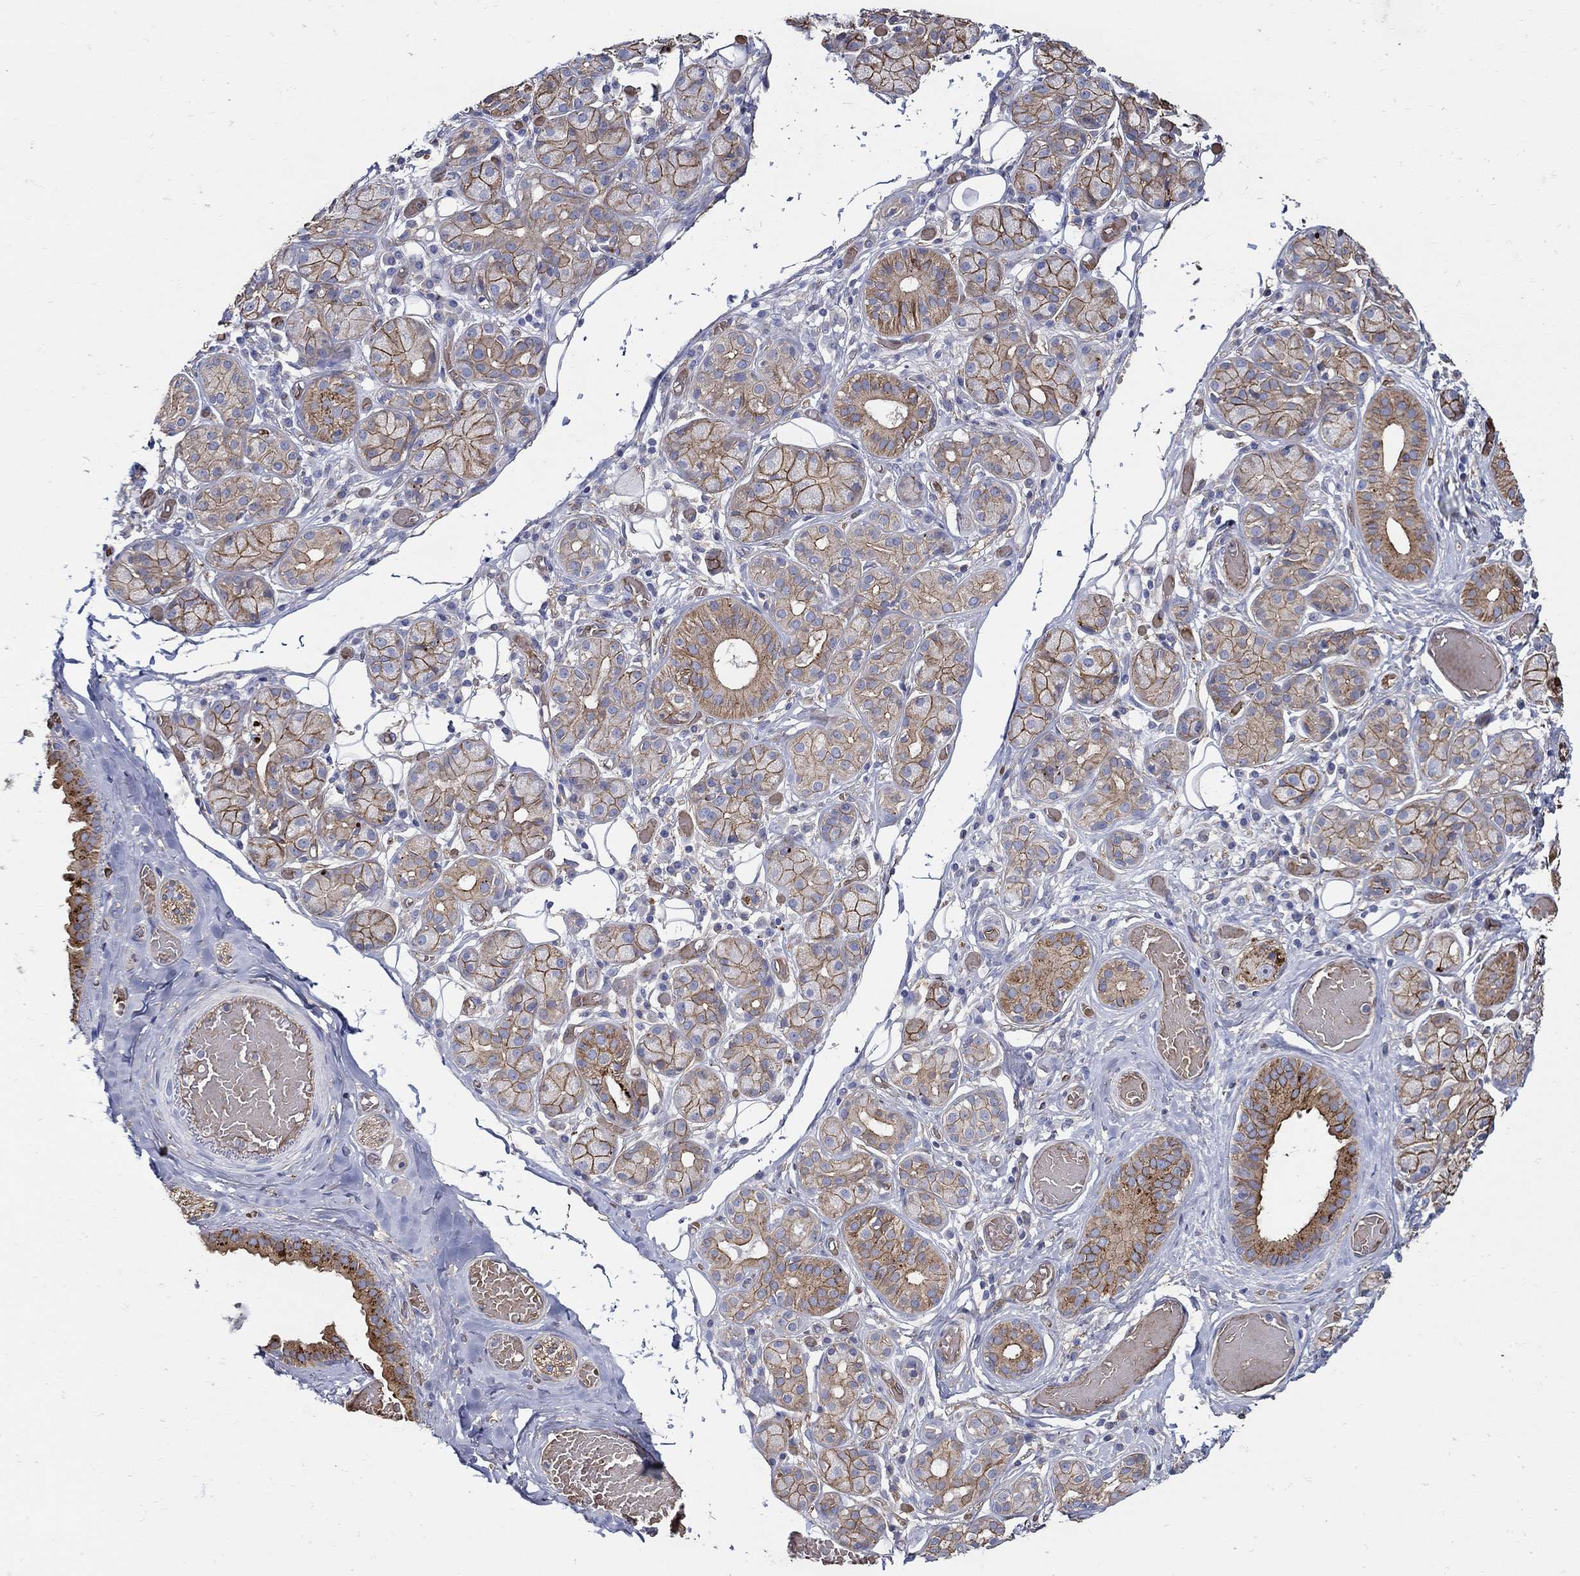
{"staining": {"intensity": "strong", "quantity": ">75%", "location": "cytoplasmic/membranous"}, "tissue": "salivary gland", "cell_type": "Glandular cells", "image_type": "normal", "snomed": [{"axis": "morphology", "description": "Normal tissue, NOS"}, {"axis": "topography", "description": "Salivary gland"}, {"axis": "topography", "description": "Peripheral nerve tissue"}], "caption": "Protein staining demonstrates strong cytoplasmic/membranous positivity in approximately >75% of glandular cells in unremarkable salivary gland. (IHC, brightfield microscopy, high magnification).", "gene": "APBB3", "patient": {"sex": "male", "age": 71}}